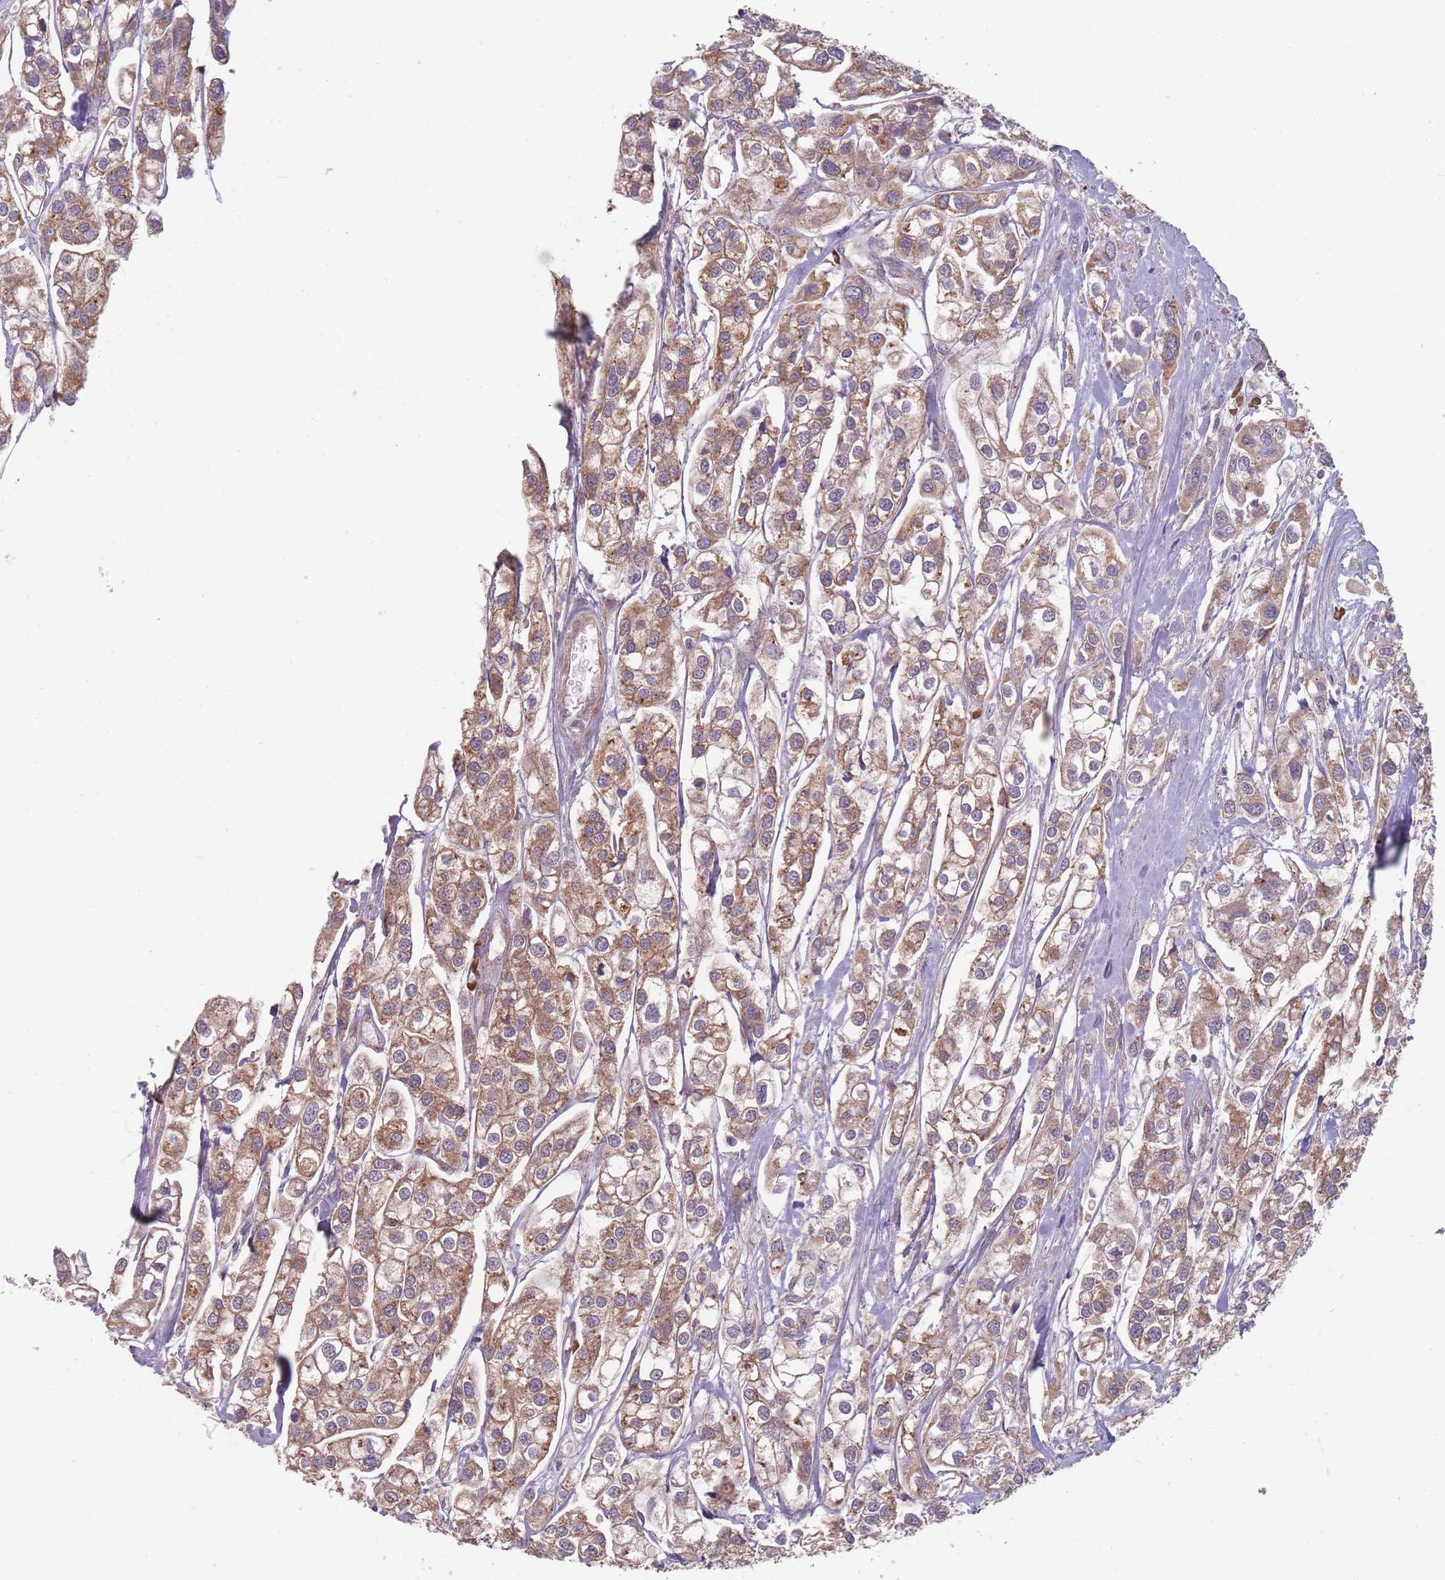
{"staining": {"intensity": "moderate", "quantity": ">75%", "location": "cytoplasmic/membranous"}, "tissue": "urothelial cancer", "cell_type": "Tumor cells", "image_type": "cancer", "snomed": [{"axis": "morphology", "description": "Urothelial carcinoma, High grade"}, {"axis": "topography", "description": "Urinary bladder"}], "caption": "High-grade urothelial carcinoma stained with a protein marker shows moderate staining in tumor cells.", "gene": "SANBR", "patient": {"sex": "male", "age": 67}}